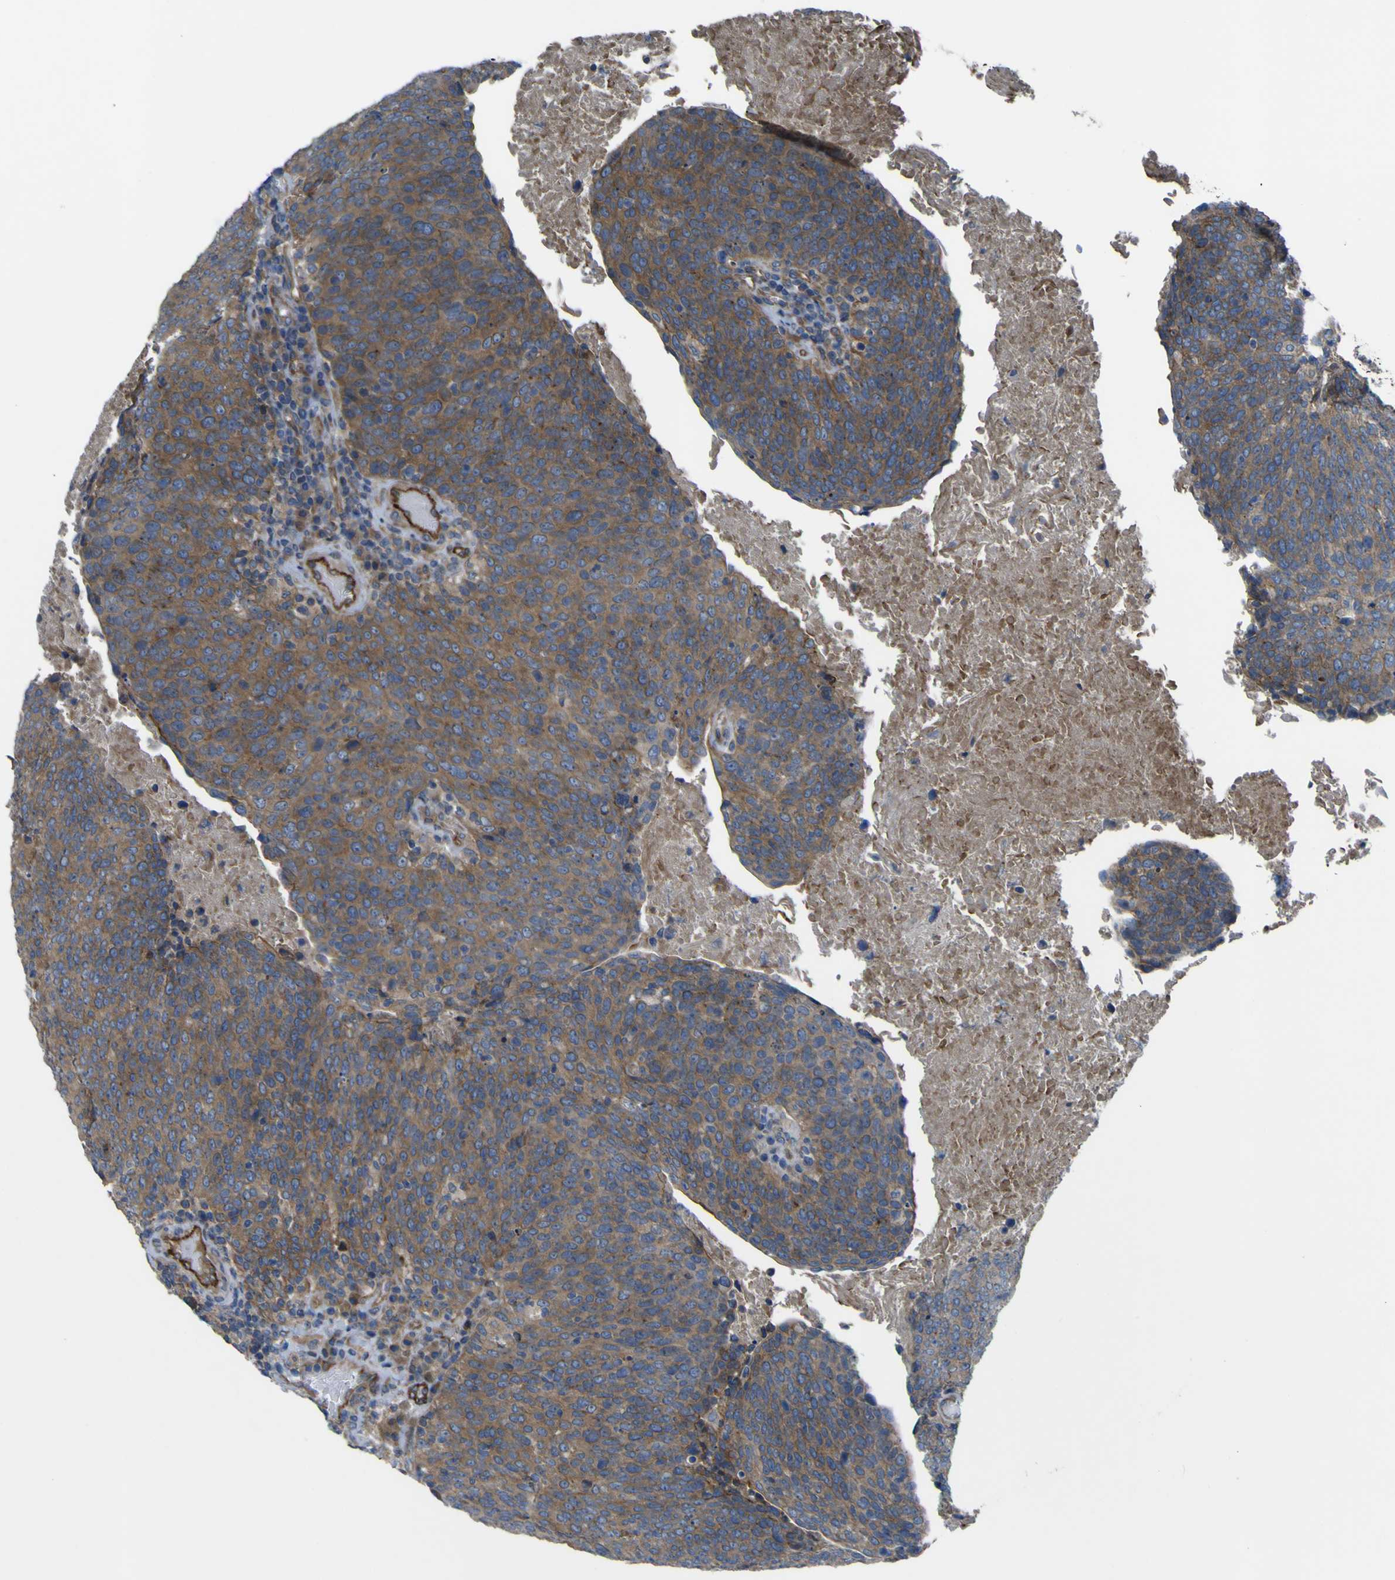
{"staining": {"intensity": "moderate", "quantity": ">75%", "location": "cytoplasmic/membranous"}, "tissue": "head and neck cancer", "cell_type": "Tumor cells", "image_type": "cancer", "snomed": [{"axis": "morphology", "description": "Squamous cell carcinoma, NOS"}, {"axis": "morphology", "description": "Squamous cell carcinoma, metastatic, NOS"}, {"axis": "topography", "description": "Lymph node"}, {"axis": "topography", "description": "Head-Neck"}], "caption": "High-magnification brightfield microscopy of head and neck squamous cell carcinoma stained with DAB (3,3'-diaminobenzidine) (brown) and counterstained with hematoxylin (blue). tumor cells exhibit moderate cytoplasmic/membranous positivity is appreciated in about>75% of cells.", "gene": "FBXO30", "patient": {"sex": "male", "age": 62}}